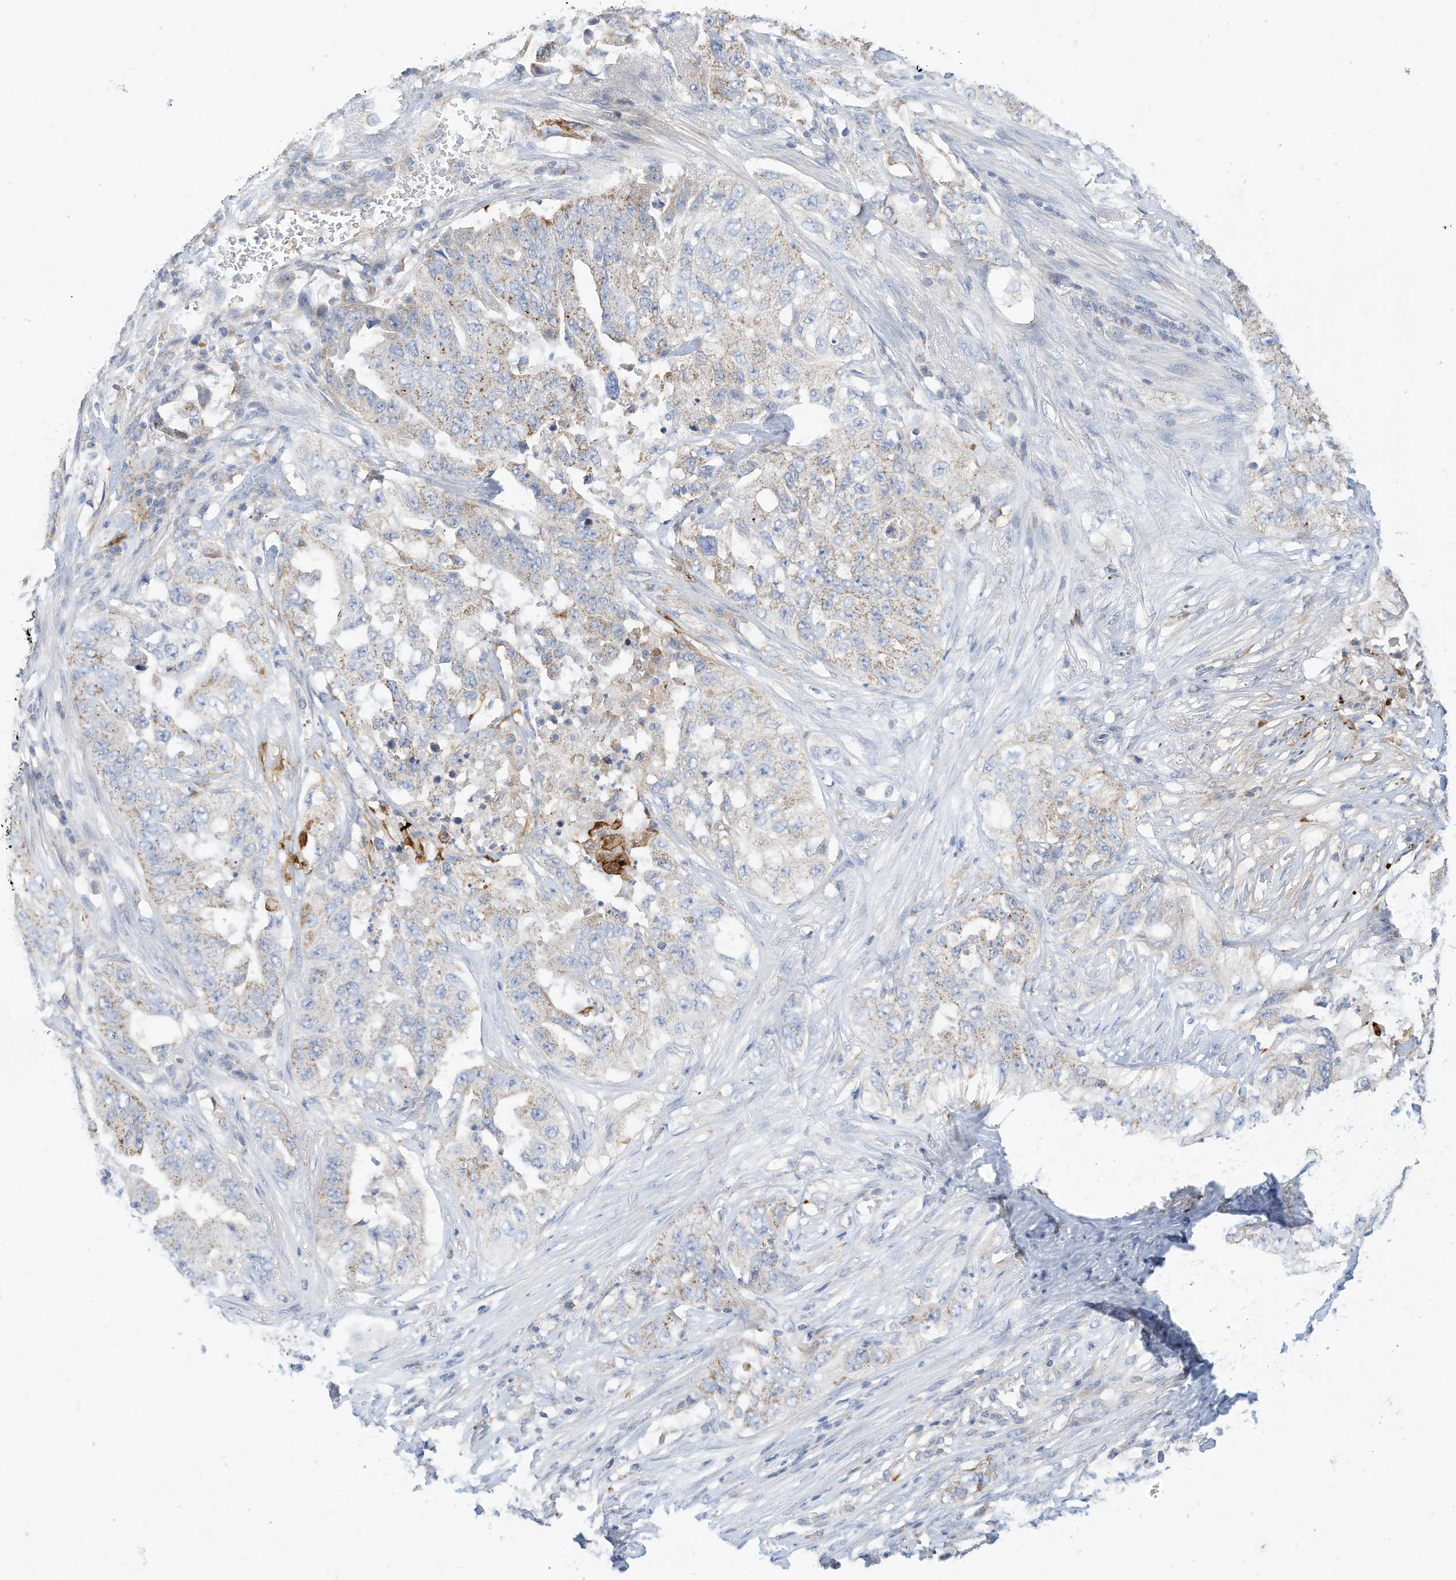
{"staining": {"intensity": "weak", "quantity": "25%-75%", "location": "cytoplasmic/membranous"}, "tissue": "lung cancer", "cell_type": "Tumor cells", "image_type": "cancer", "snomed": [{"axis": "morphology", "description": "Adenocarcinoma, NOS"}, {"axis": "topography", "description": "Lung"}], "caption": "IHC of lung adenocarcinoma demonstrates low levels of weak cytoplasmic/membranous staining in about 25%-75% of tumor cells.", "gene": "RHOH", "patient": {"sex": "female", "age": 51}}